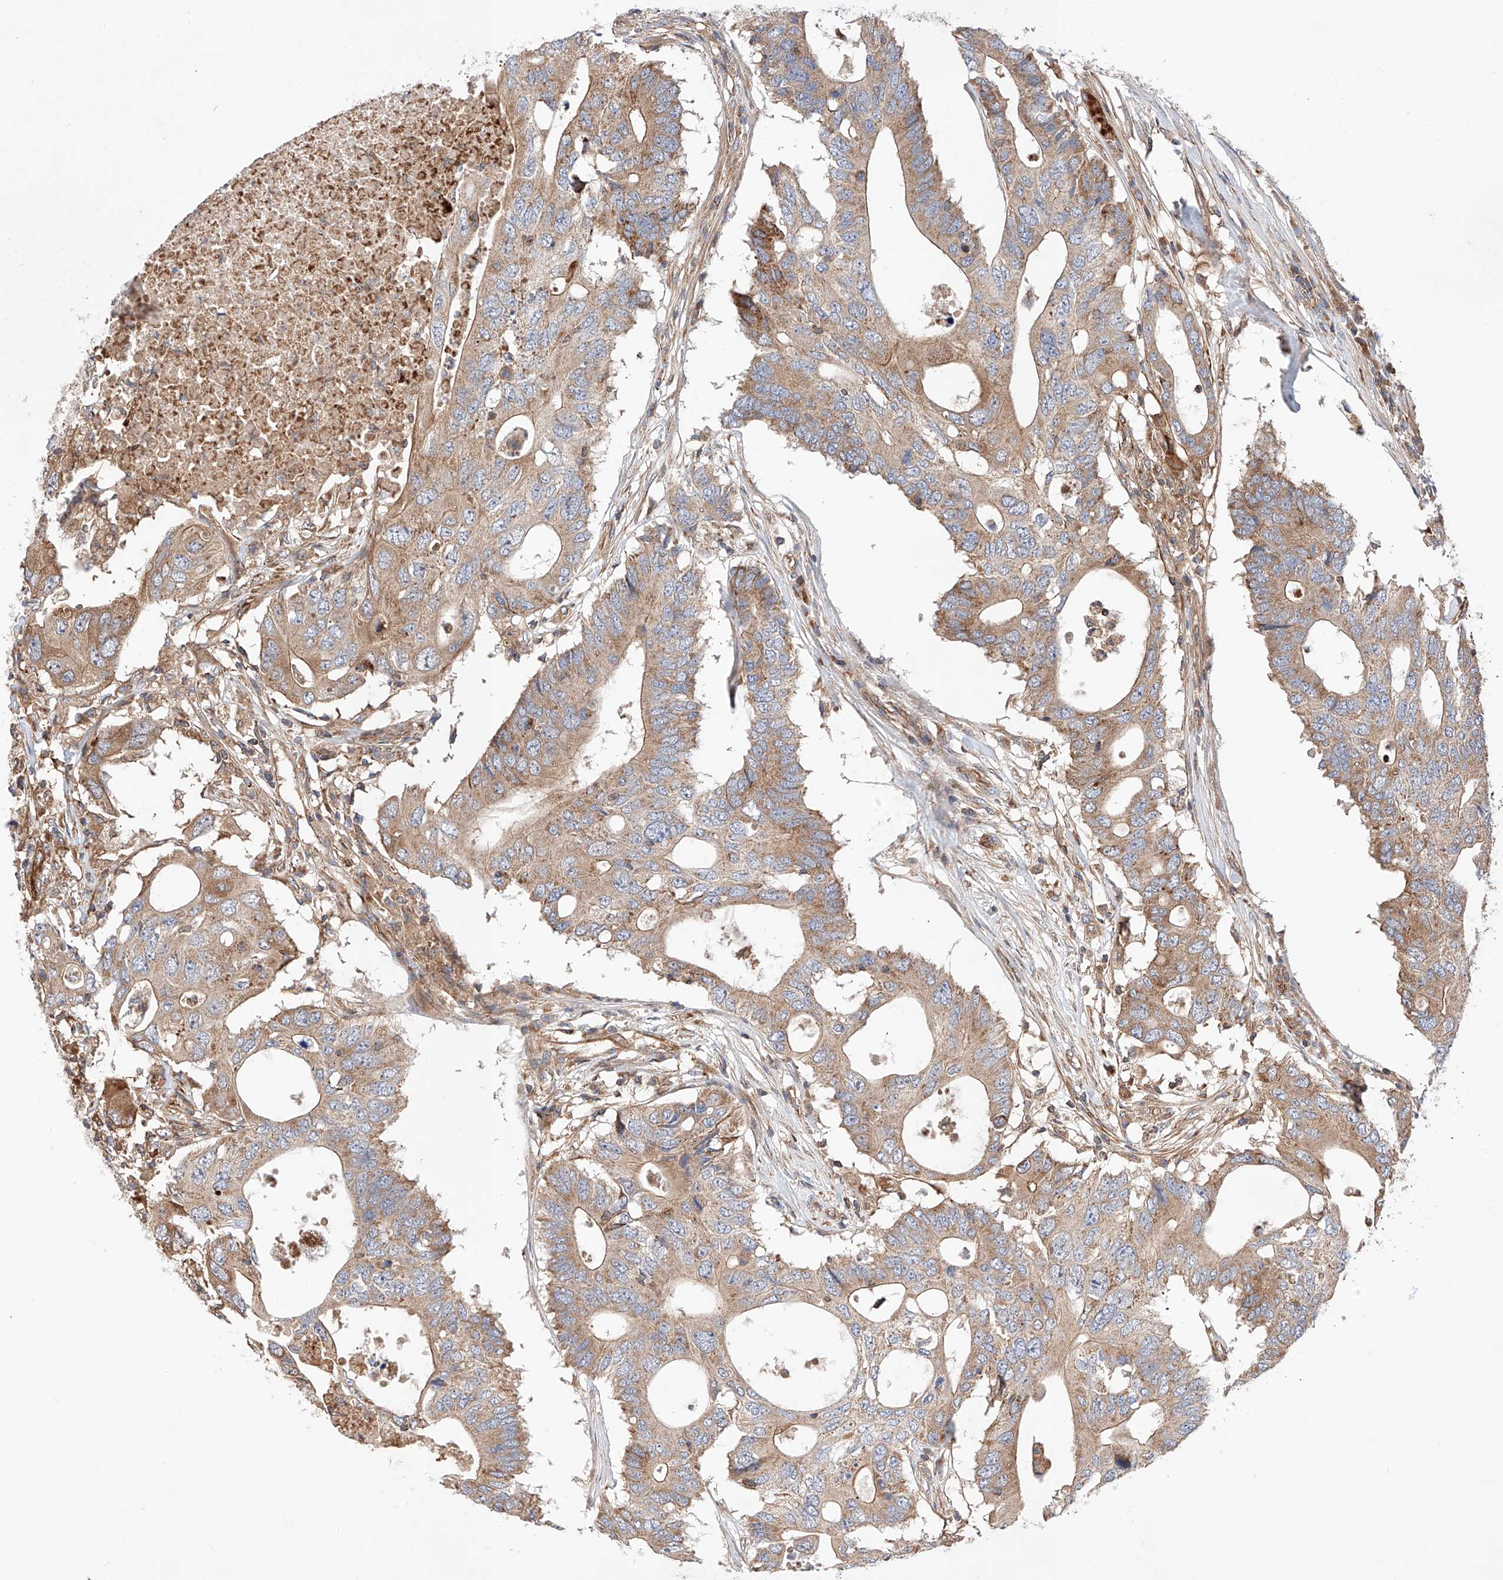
{"staining": {"intensity": "moderate", "quantity": ">75%", "location": "cytoplasmic/membranous"}, "tissue": "colorectal cancer", "cell_type": "Tumor cells", "image_type": "cancer", "snomed": [{"axis": "morphology", "description": "Adenocarcinoma, NOS"}, {"axis": "topography", "description": "Colon"}], "caption": "Immunohistochemistry (IHC) micrograph of human colorectal cancer stained for a protein (brown), which shows medium levels of moderate cytoplasmic/membranous staining in about >75% of tumor cells.", "gene": "NR1D1", "patient": {"sex": "male", "age": 71}}